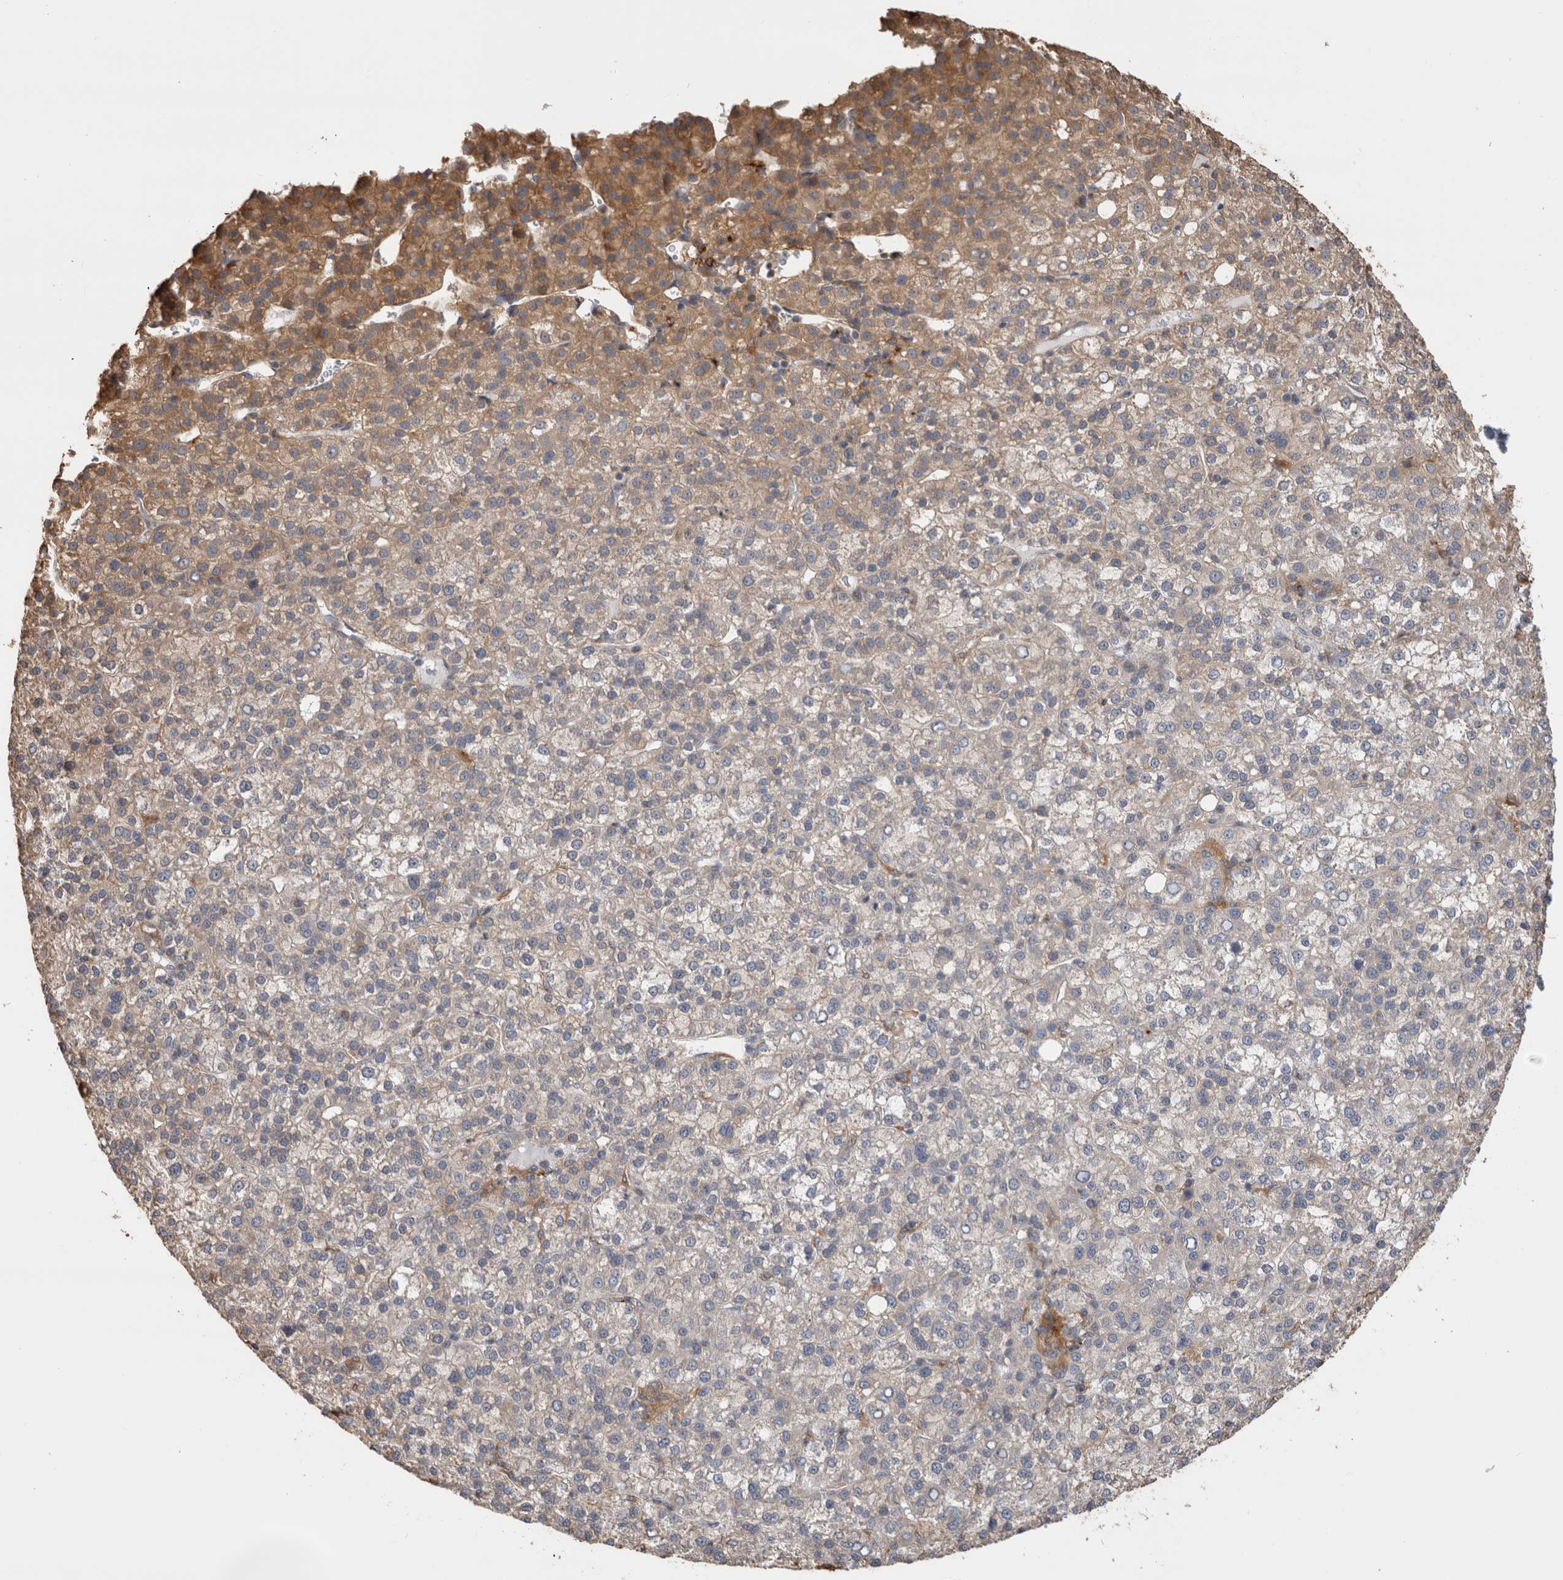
{"staining": {"intensity": "weak", "quantity": "25%-75%", "location": "cytoplasmic/membranous"}, "tissue": "liver cancer", "cell_type": "Tumor cells", "image_type": "cancer", "snomed": [{"axis": "morphology", "description": "Carcinoma, Hepatocellular, NOS"}, {"axis": "topography", "description": "Liver"}], "caption": "IHC of human liver hepatocellular carcinoma shows low levels of weak cytoplasmic/membranous expression in approximately 25%-75% of tumor cells.", "gene": "CLIP1", "patient": {"sex": "female", "age": 58}}